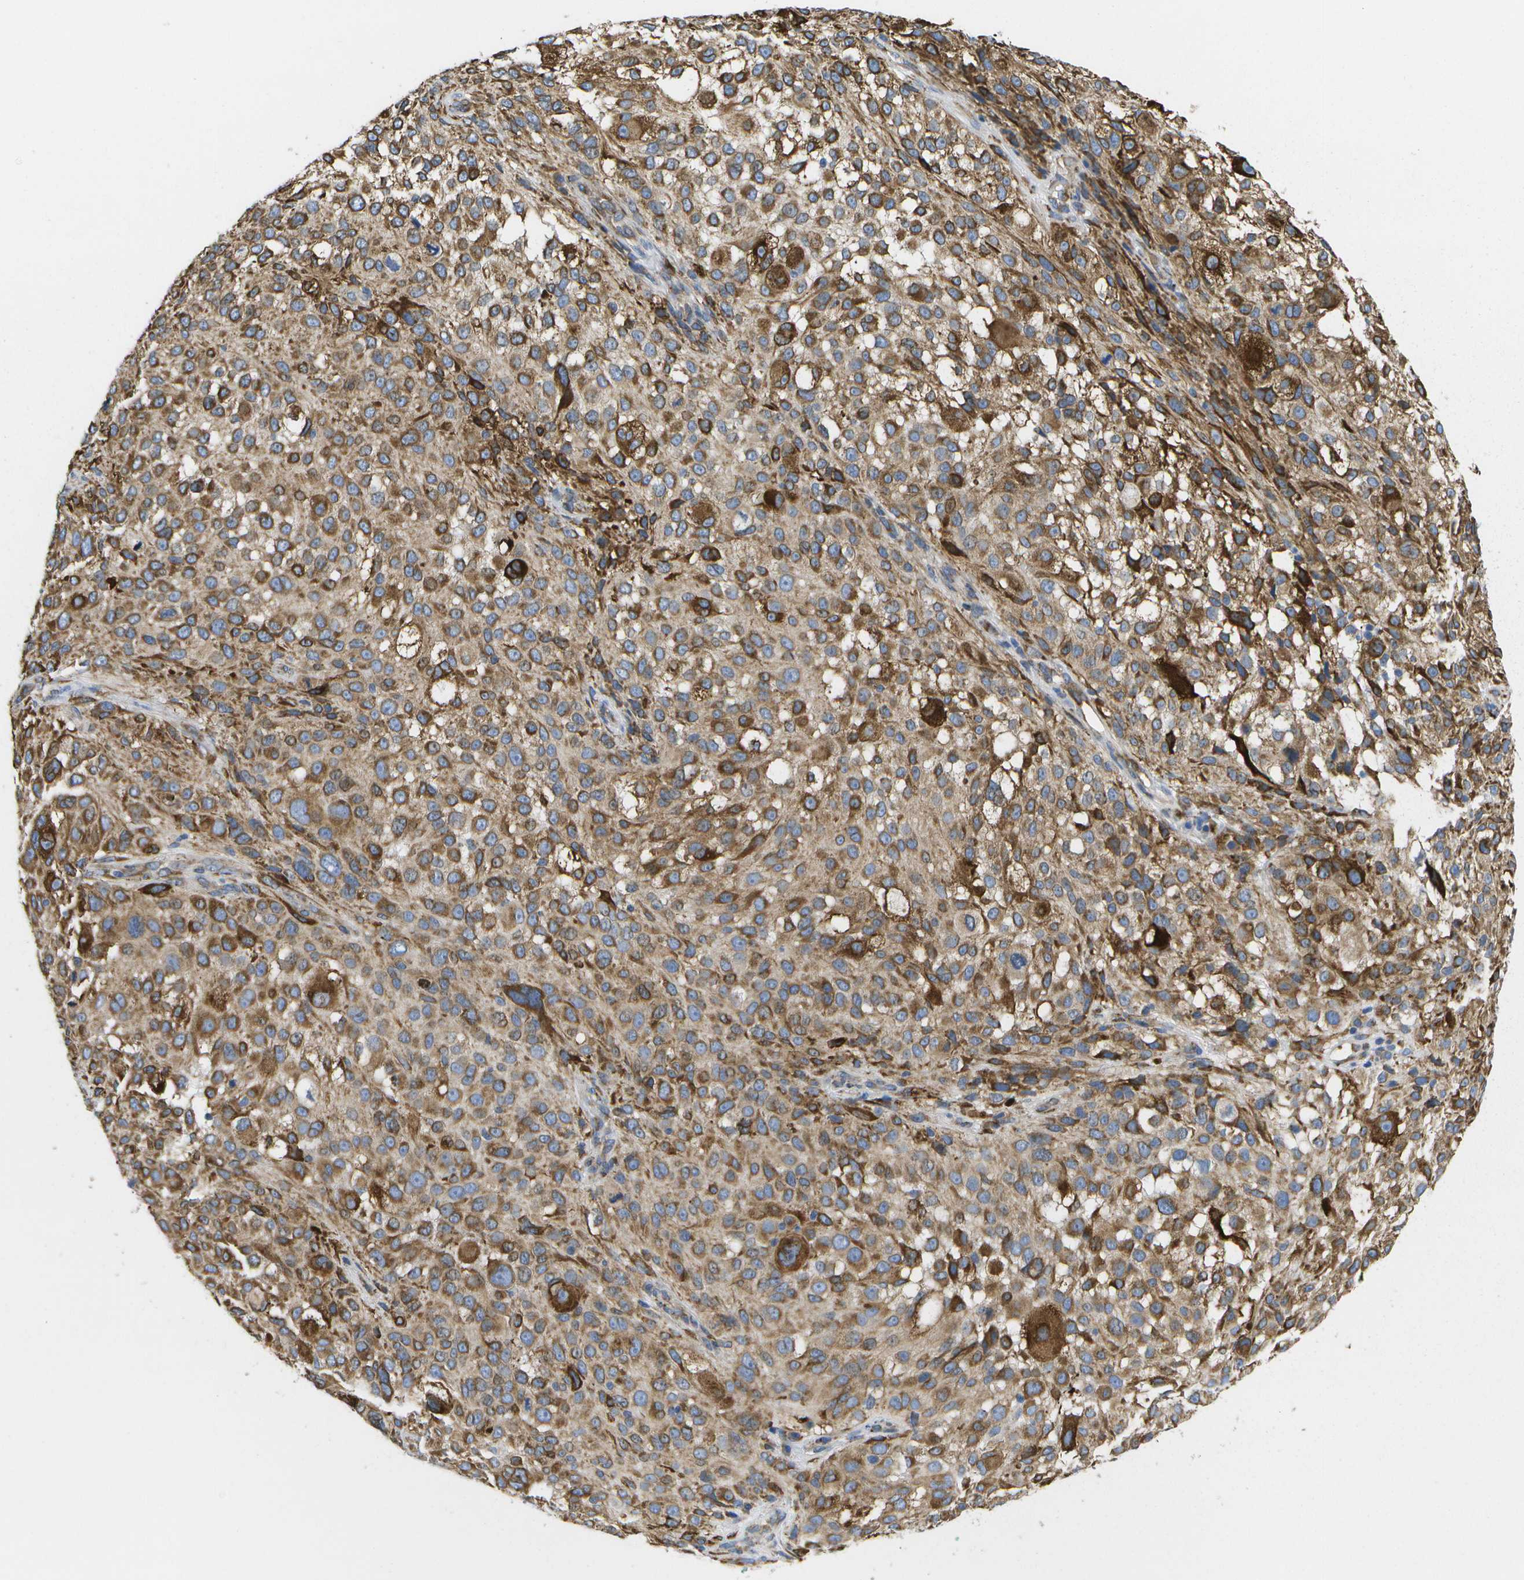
{"staining": {"intensity": "moderate", "quantity": ">75%", "location": "cytoplasmic/membranous"}, "tissue": "melanoma", "cell_type": "Tumor cells", "image_type": "cancer", "snomed": [{"axis": "morphology", "description": "Necrosis, NOS"}, {"axis": "morphology", "description": "Malignant melanoma, NOS"}, {"axis": "topography", "description": "Skin"}], "caption": "The photomicrograph demonstrates immunohistochemical staining of melanoma. There is moderate cytoplasmic/membranous positivity is appreciated in about >75% of tumor cells.", "gene": "ZDHHC17", "patient": {"sex": "female", "age": 87}}